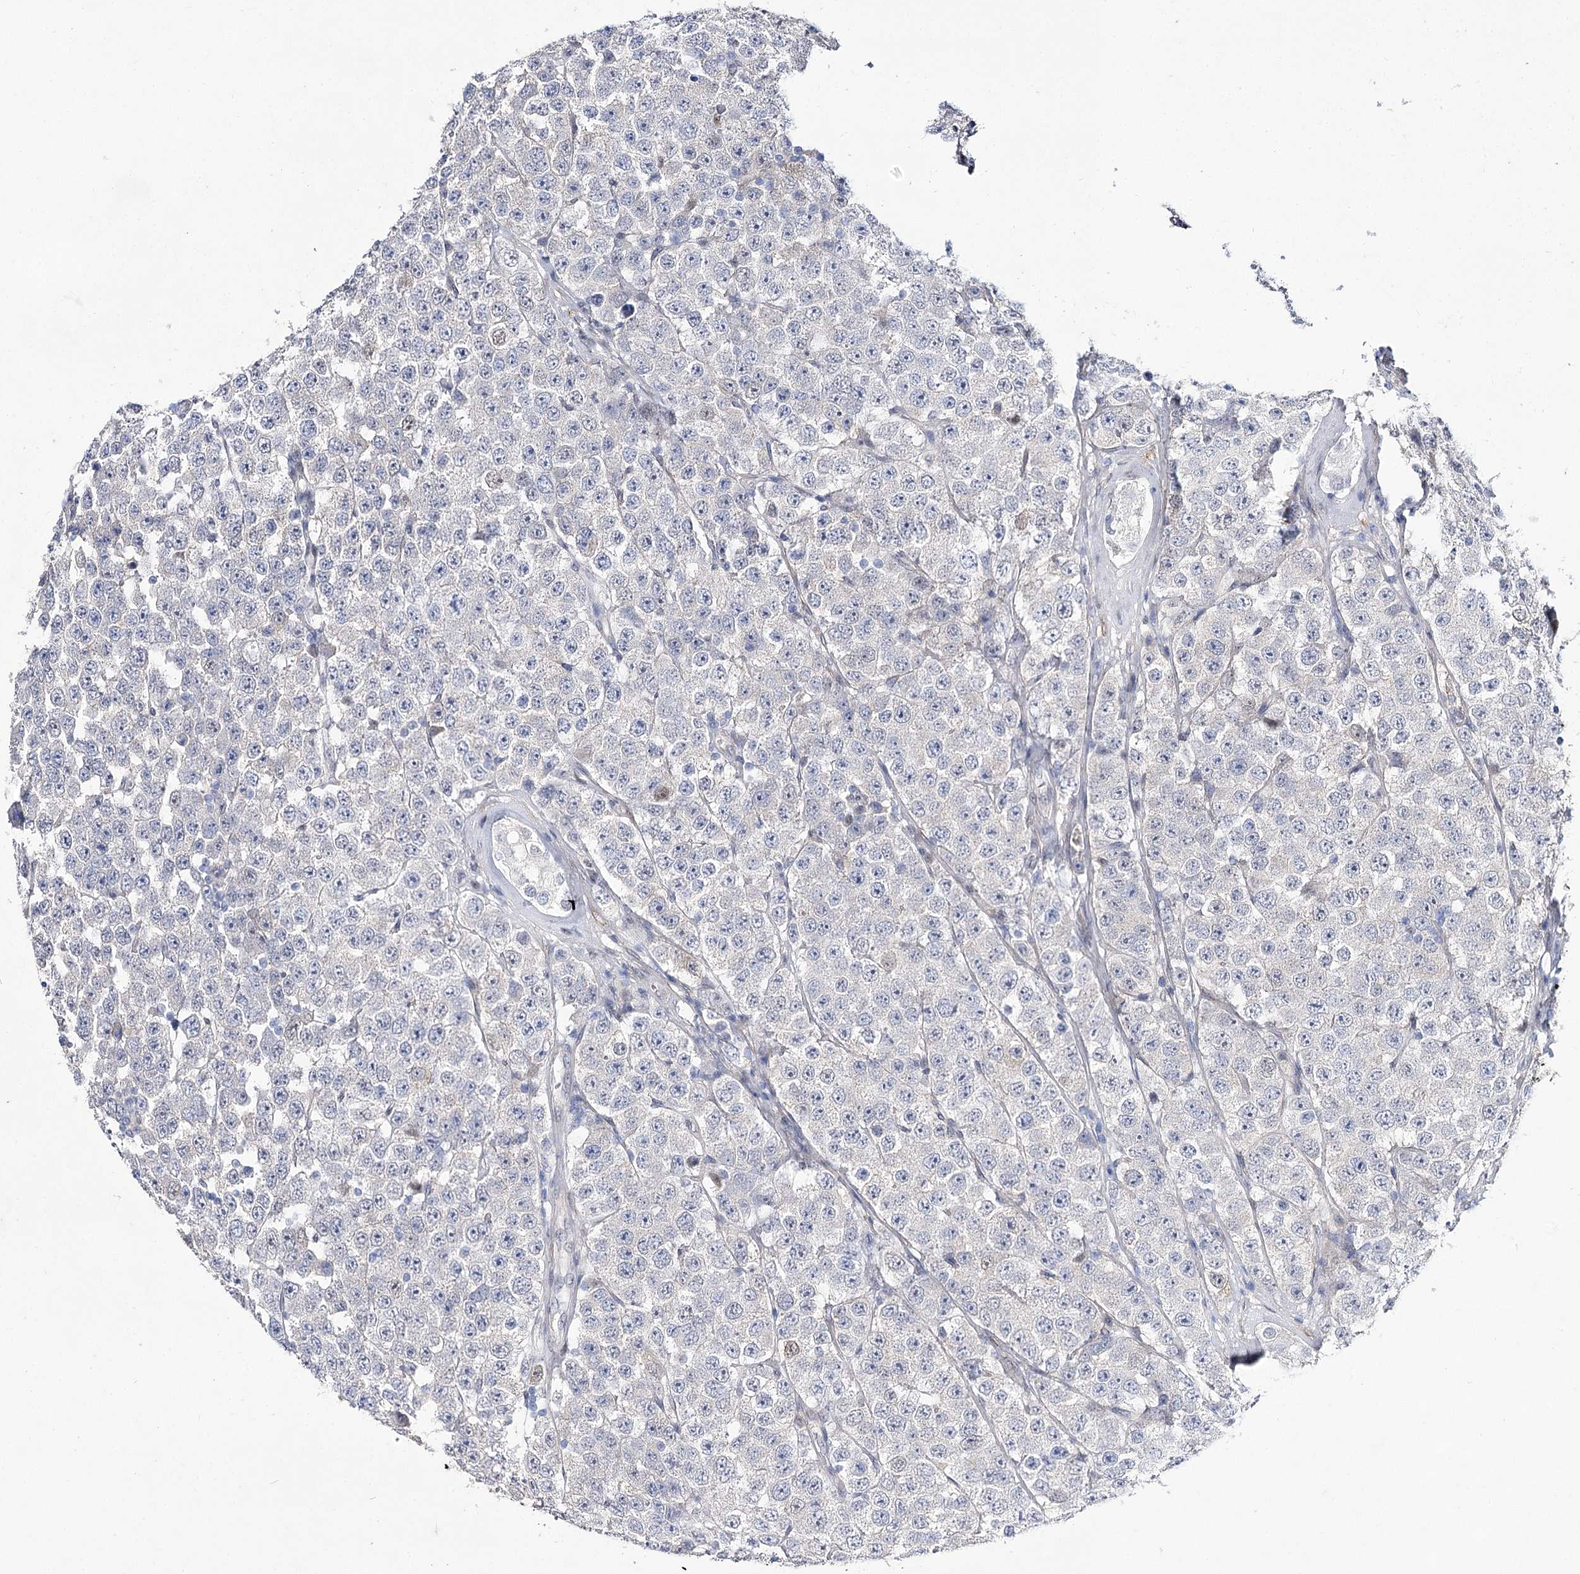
{"staining": {"intensity": "negative", "quantity": "none", "location": "none"}, "tissue": "testis cancer", "cell_type": "Tumor cells", "image_type": "cancer", "snomed": [{"axis": "morphology", "description": "Seminoma, NOS"}, {"axis": "topography", "description": "Testis"}], "caption": "The immunohistochemistry (IHC) histopathology image has no significant staining in tumor cells of testis cancer (seminoma) tissue.", "gene": "UGDH", "patient": {"sex": "male", "age": 28}}